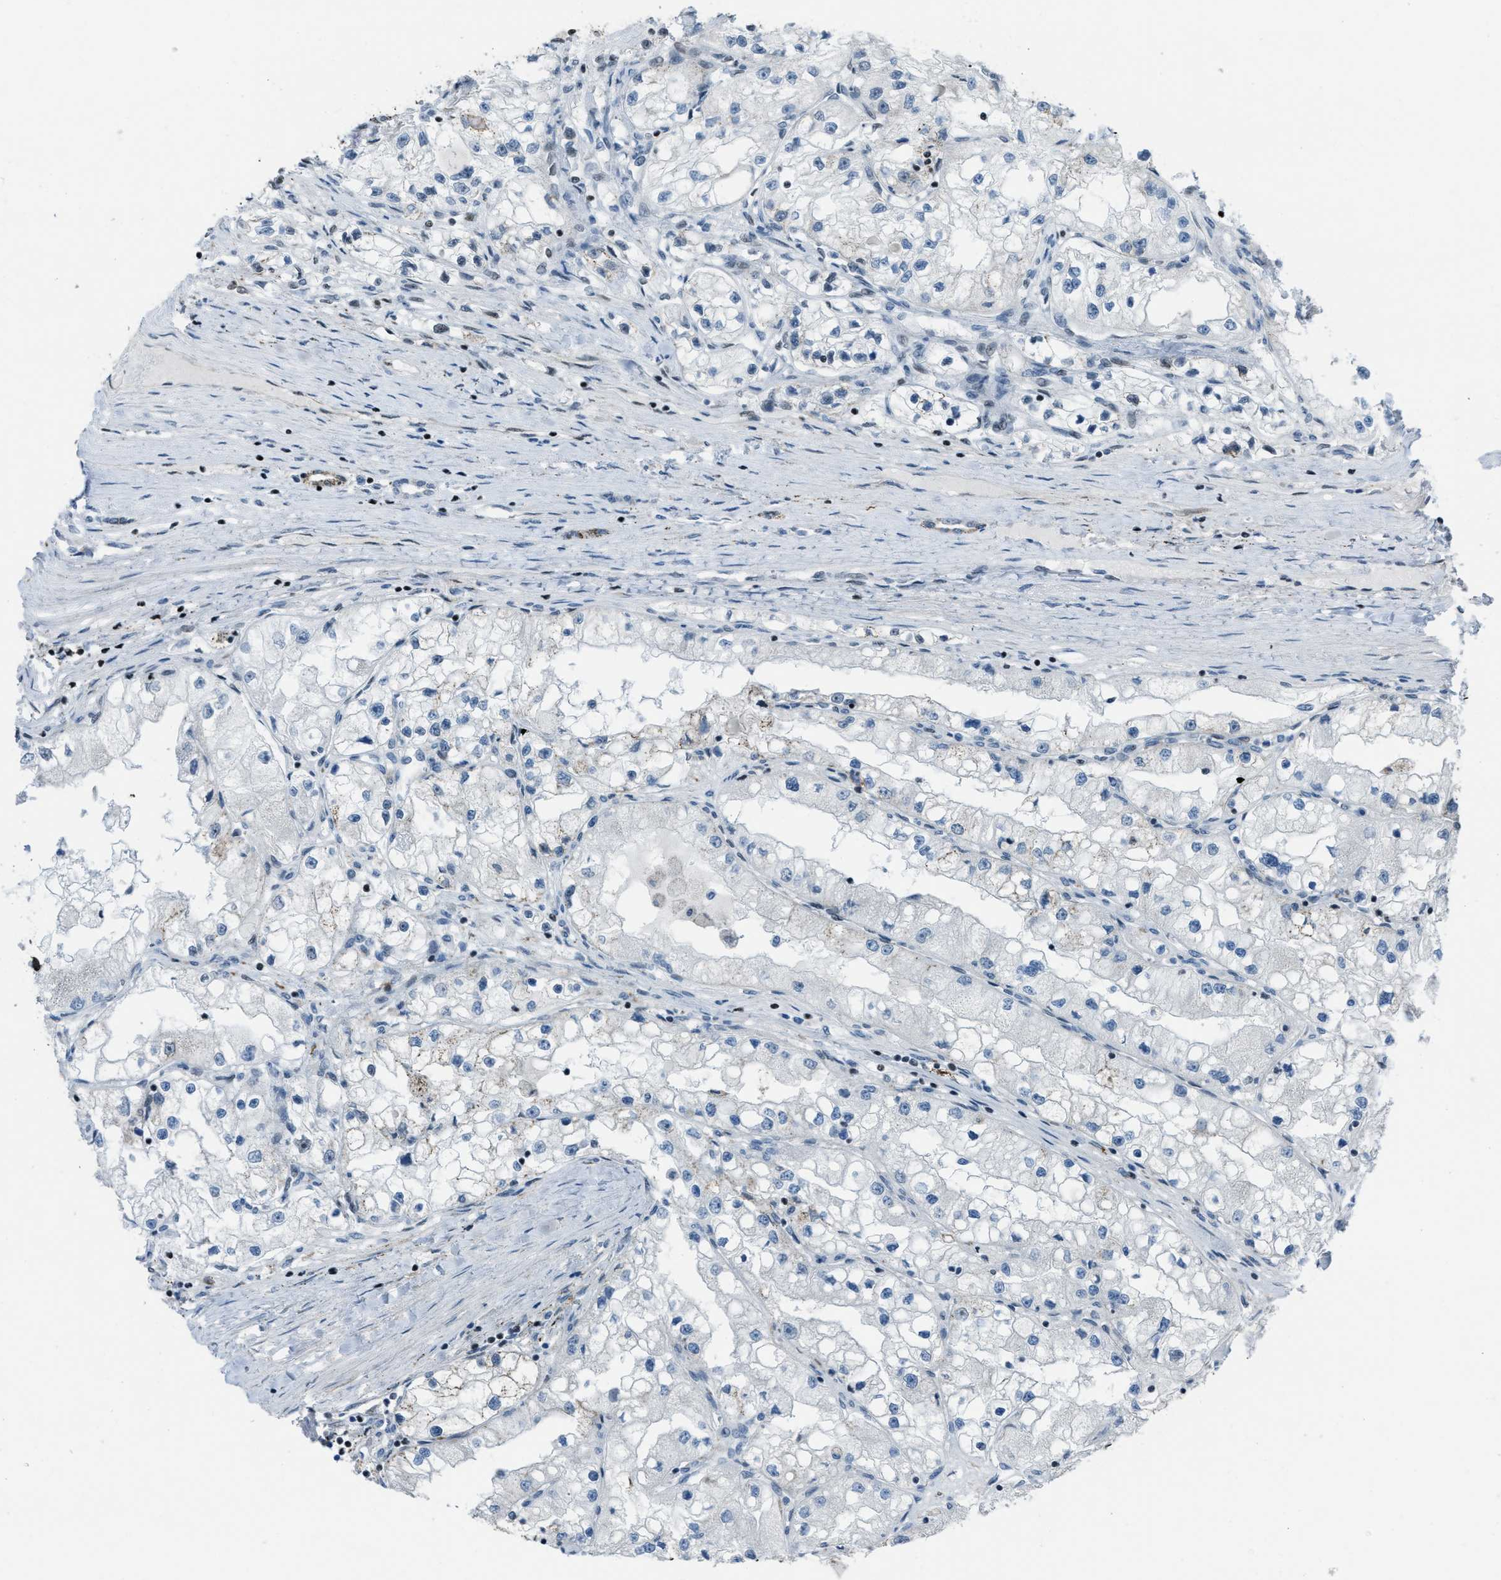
{"staining": {"intensity": "negative", "quantity": "none", "location": "none"}, "tissue": "renal cancer", "cell_type": "Tumor cells", "image_type": "cancer", "snomed": [{"axis": "morphology", "description": "Adenocarcinoma, NOS"}, {"axis": "topography", "description": "Kidney"}], "caption": "A high-resolution photomicrograph shows IHC staining of adenocarcinoma (renal), which reveals no significant expression in tumor cells.", "gene": "SLFN5", "patient": {"sex": "male", "age": 68}}